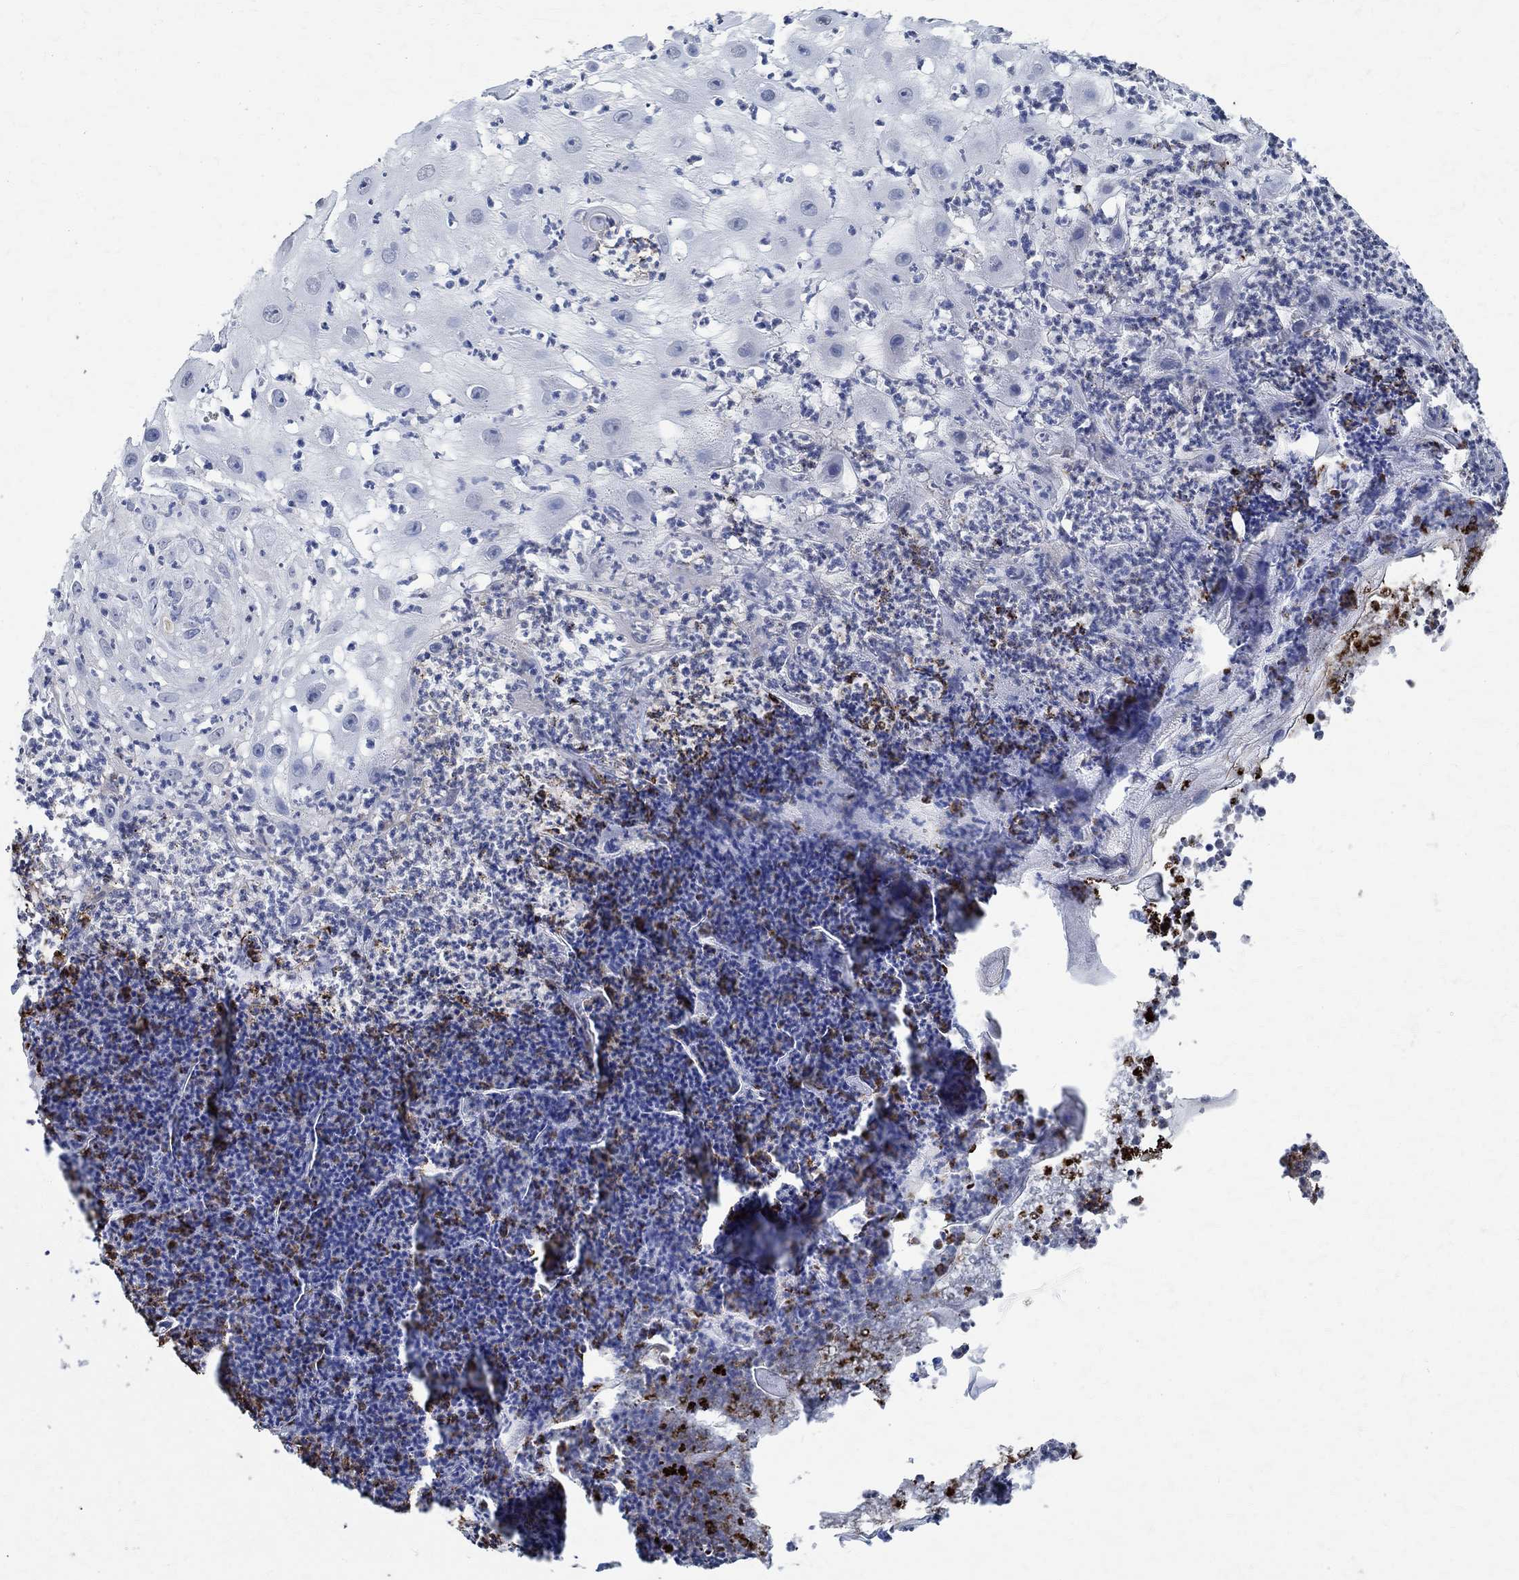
{"staining": {"intensity": "negative", "quantity": "none", "location": "none"}, "tissue": "skin cancer", "cell_type": "Tumor cells", "image_type": "cancer", "snomed": [{"axis": "morphology", "description": "Normal tissue, NOS"}, {"axis": "morphology", "description": "Squamous cell carcinoma, NOS"}, {"axis": "topography", "description": "Skin"}], "caption": "Tumor cells show no significant staining in skin cancer.", "gene": "TMEM221", "patient": {"sex": "male", "age": 79}}